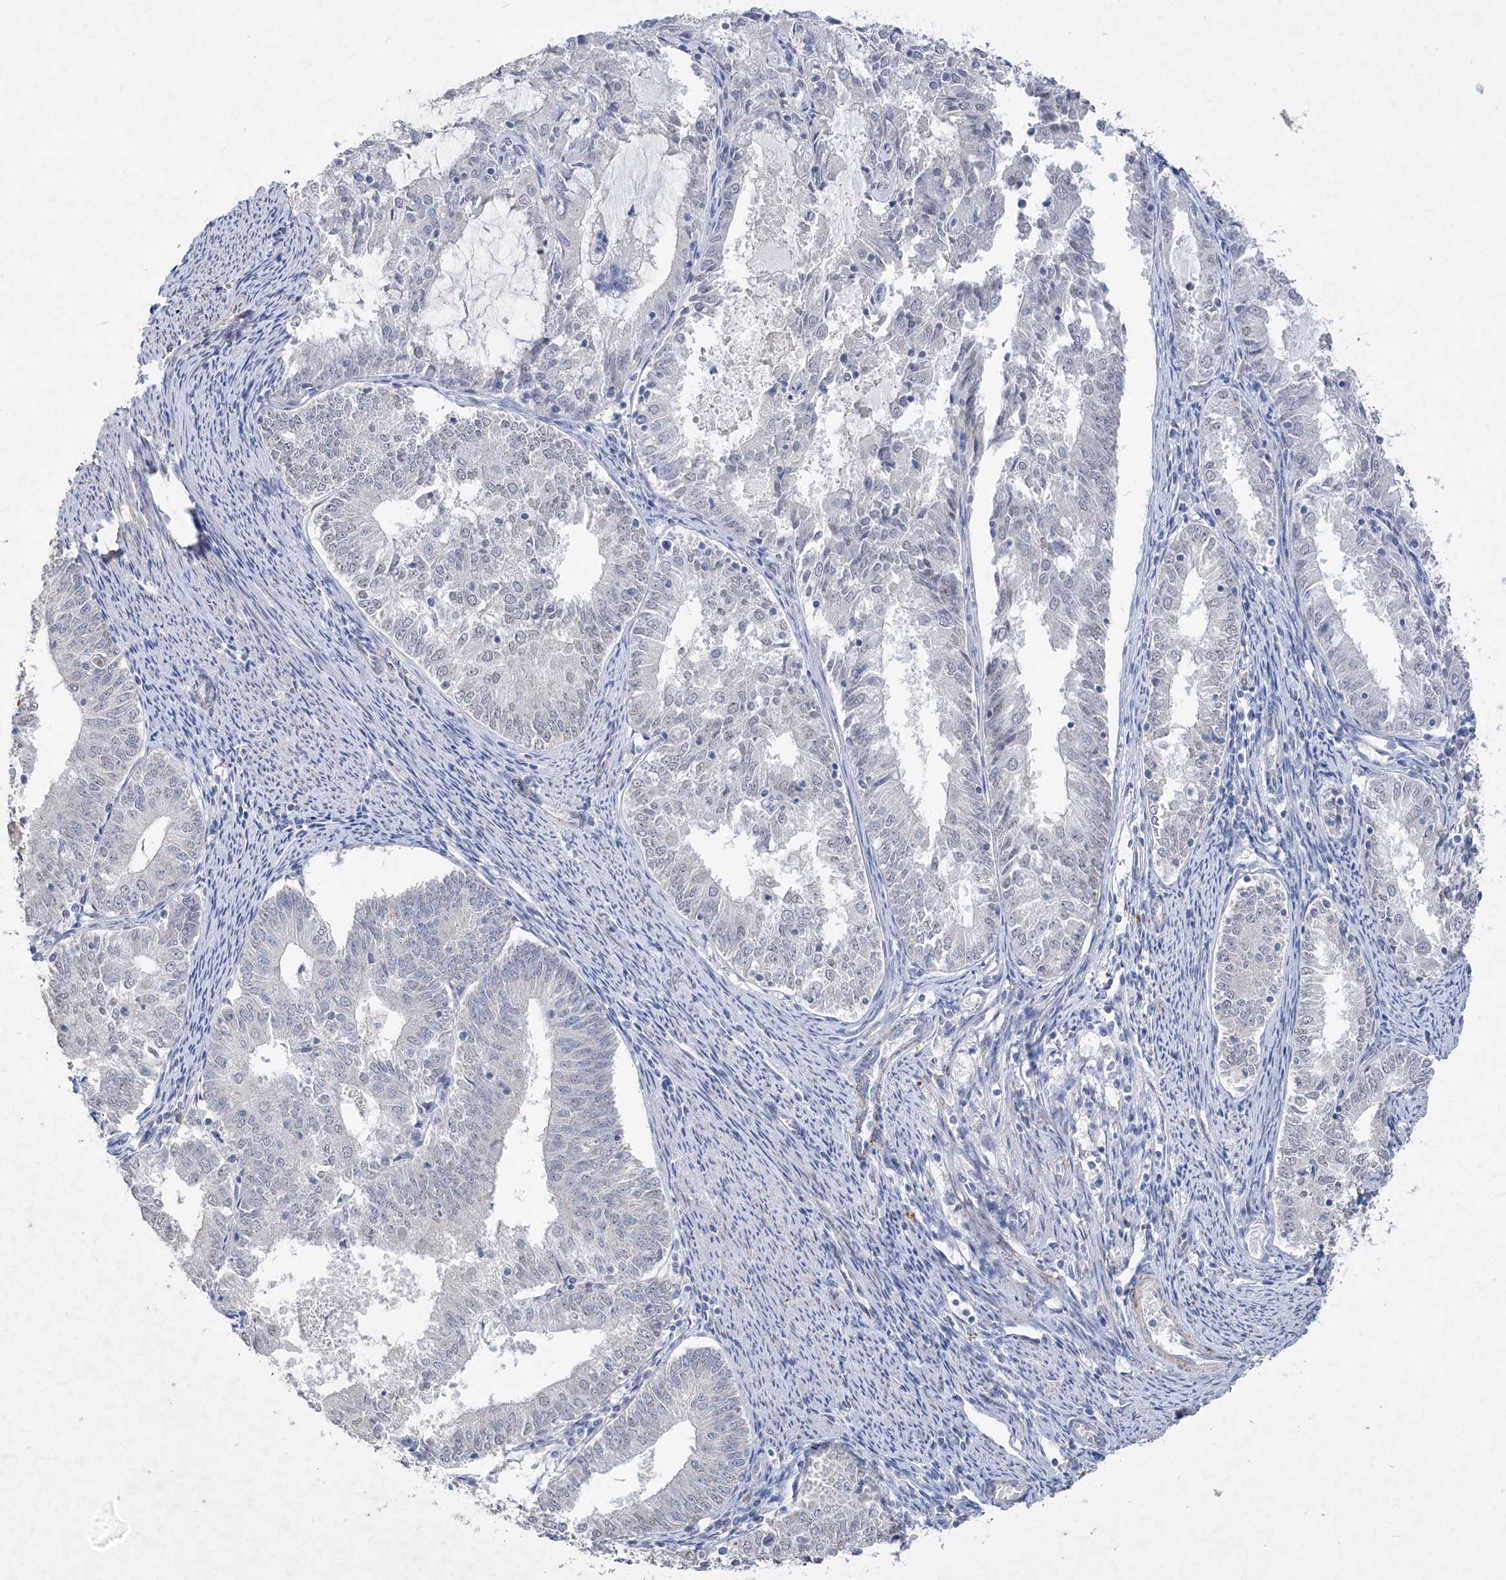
{"staining": {"intensity": "negative", "quantity": "none", "location": "none"}, "tissue": "endometrial cancer", "cell_type": "Tumor cells", "image_type": "cancer", "snomed": [{"axis": "morphology", "description": "Adenocarcinoma, NOS"}, {"axis": "topography", "description": "Endometrium"}], "caption": "Immunohistochemistry (IHC) histopathology image of neoplastic tissue: human endometrial cancer stained with DAB (3,3'-diaminobenzidine) reveals no significant protein expression in tumor cells.", "gene": "C11orf58", "patient": {"sex": "female", "age": 57}}